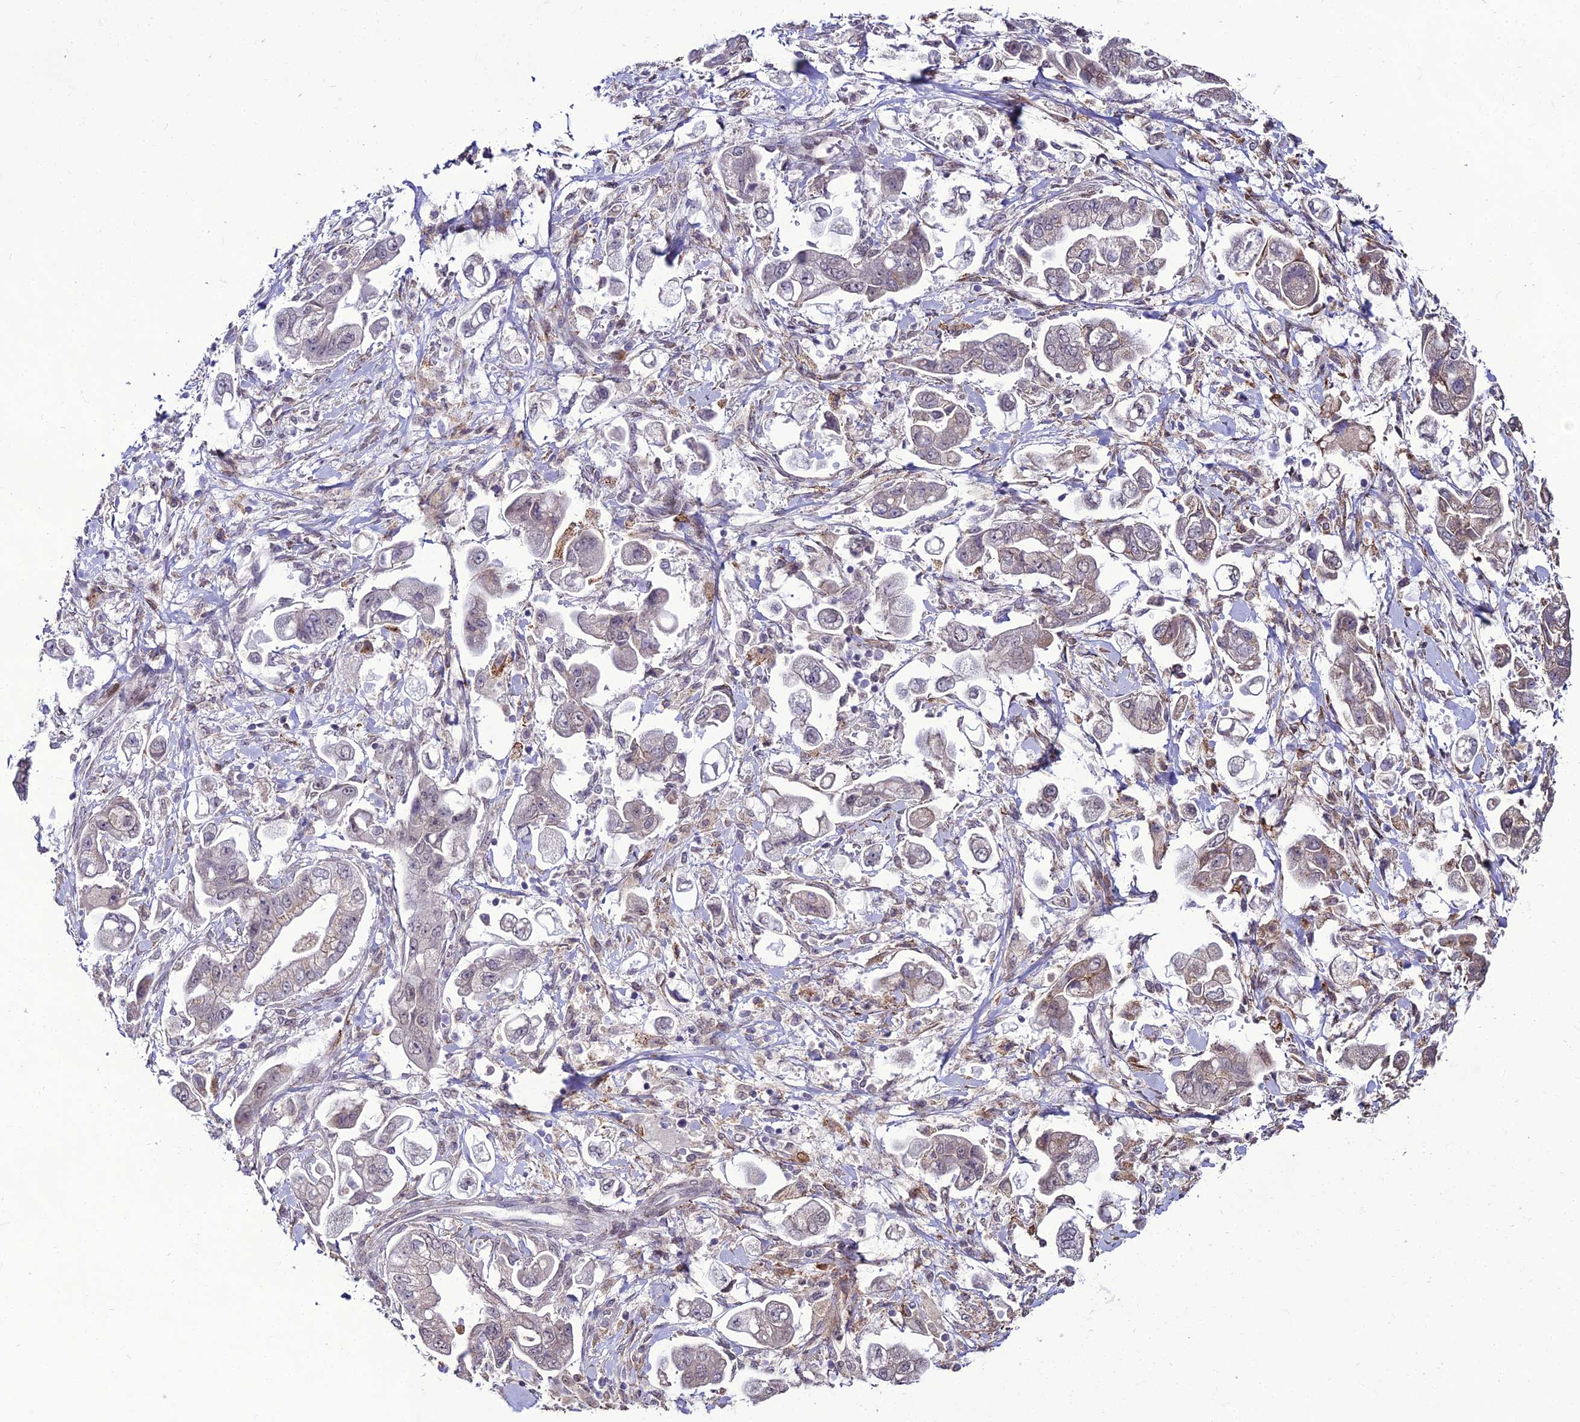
{"staining": {"intensity": "negative", "quantity": "none", "location": "none"}, "tissue": "stomach cancer", "cell_type": "Tumor cells", "image_type": "cancer", "snomed": [{"axis": "morphology", "description": "Adenocarcinoma, NOS"}, {"axis": "topography", "description": "Stomach"}], "caption": "High power microscopy photomicrograph of an immunohistochemistry (IHC) image of stomach cancer (adenocarcinoma), revealing no significant positivity in tumor cells.", "gene": "TROAP", "patient": {"sex": "male", "age": 62}}